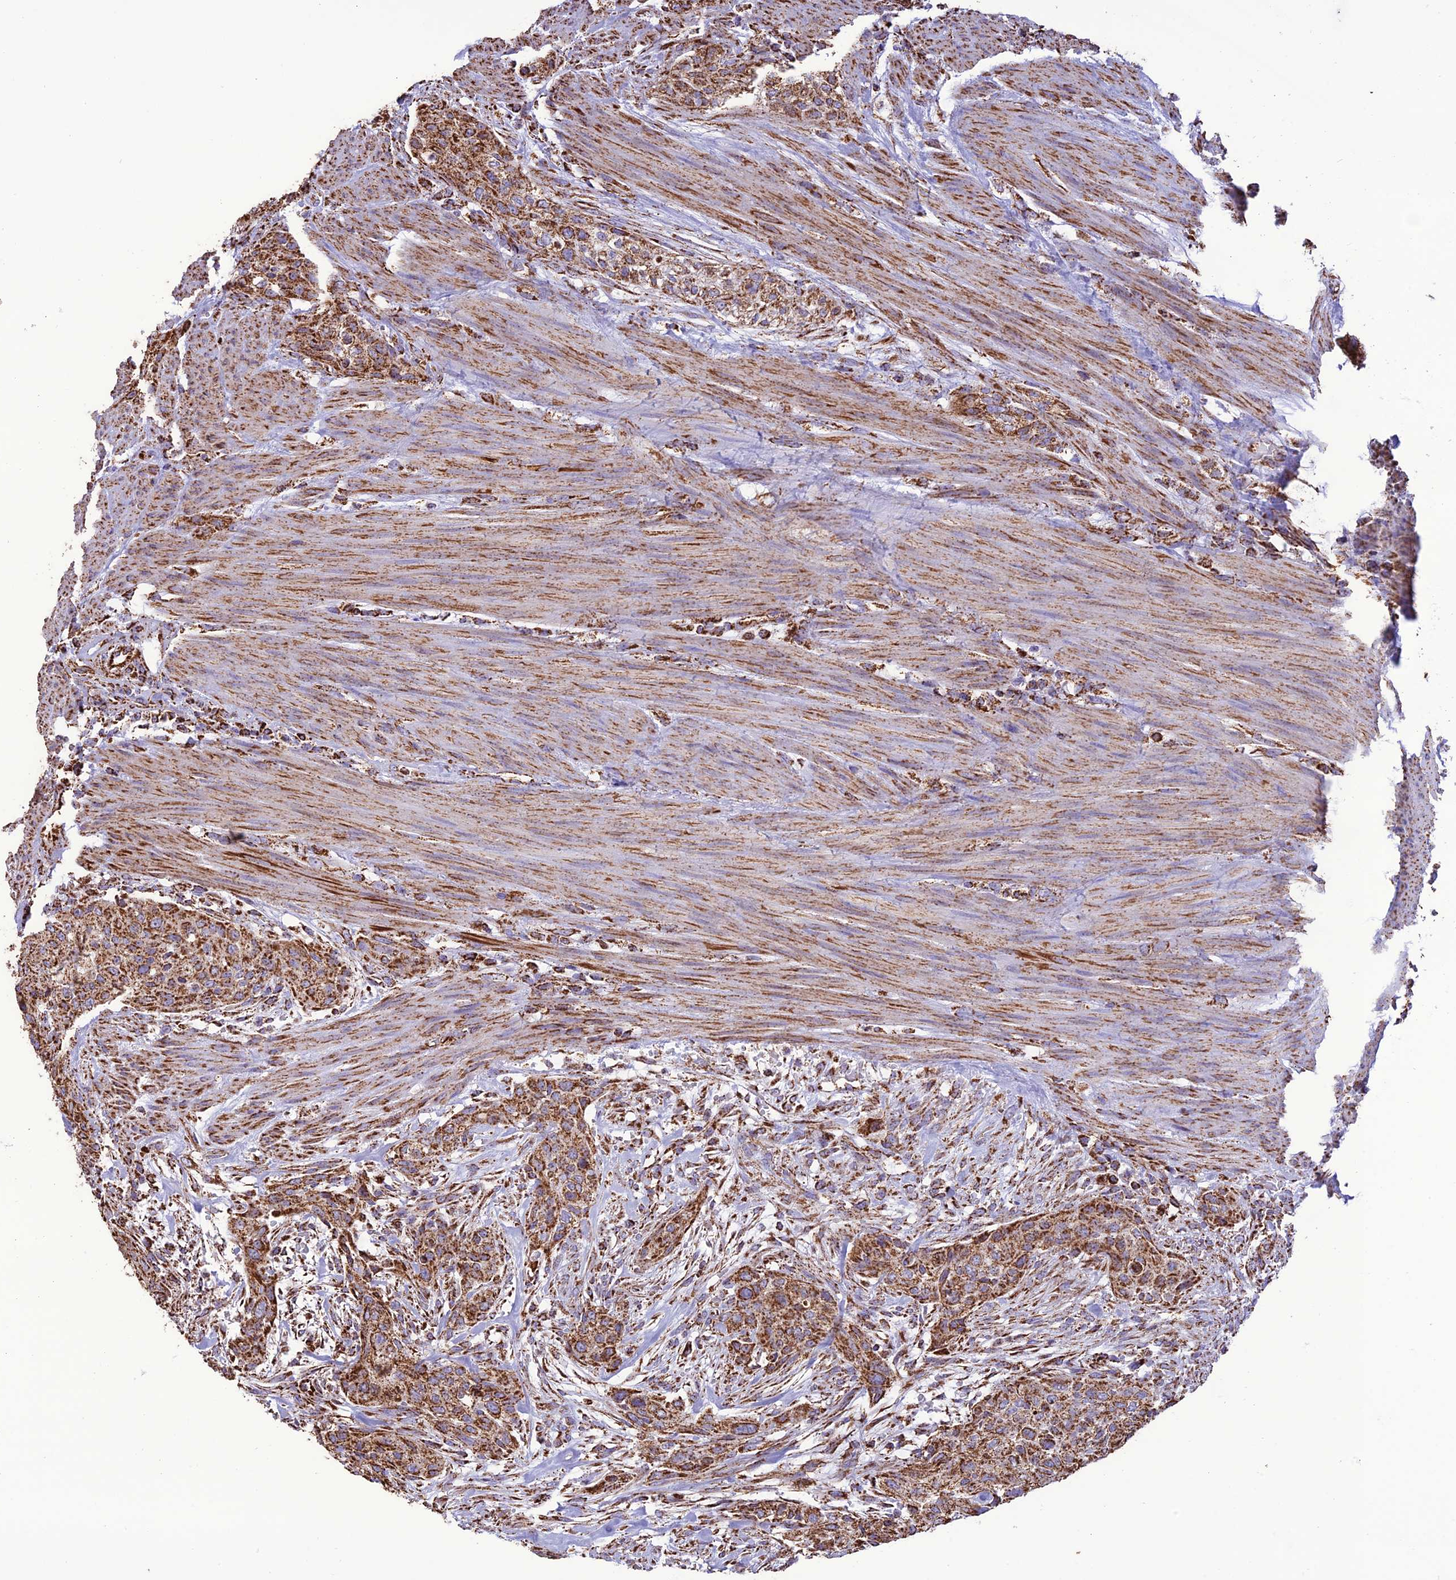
{"staining": {"intensity": "strong", "quantity": ">75%", "location": "cytoplasmic/membranous"}, "tissue": "urothelial cancer", "cell_type": "Tumor cells", "image_type": "cancer", "snomed": [{"axis": "morphology", "description": "Urothelial carcinoma, High grade"}, {"axis": "topography", "description": "Urinary bladder"}], "caption": "This photomicrograph displays immunohistochemistry staining of human urothelial carcinoma (high-grade), with high strong cytoplasmic/membranous positivity in approximately >75% of tumor cells.", "gene": "NDUFAF1", "patient": {"sex": "male", "age": 35}}